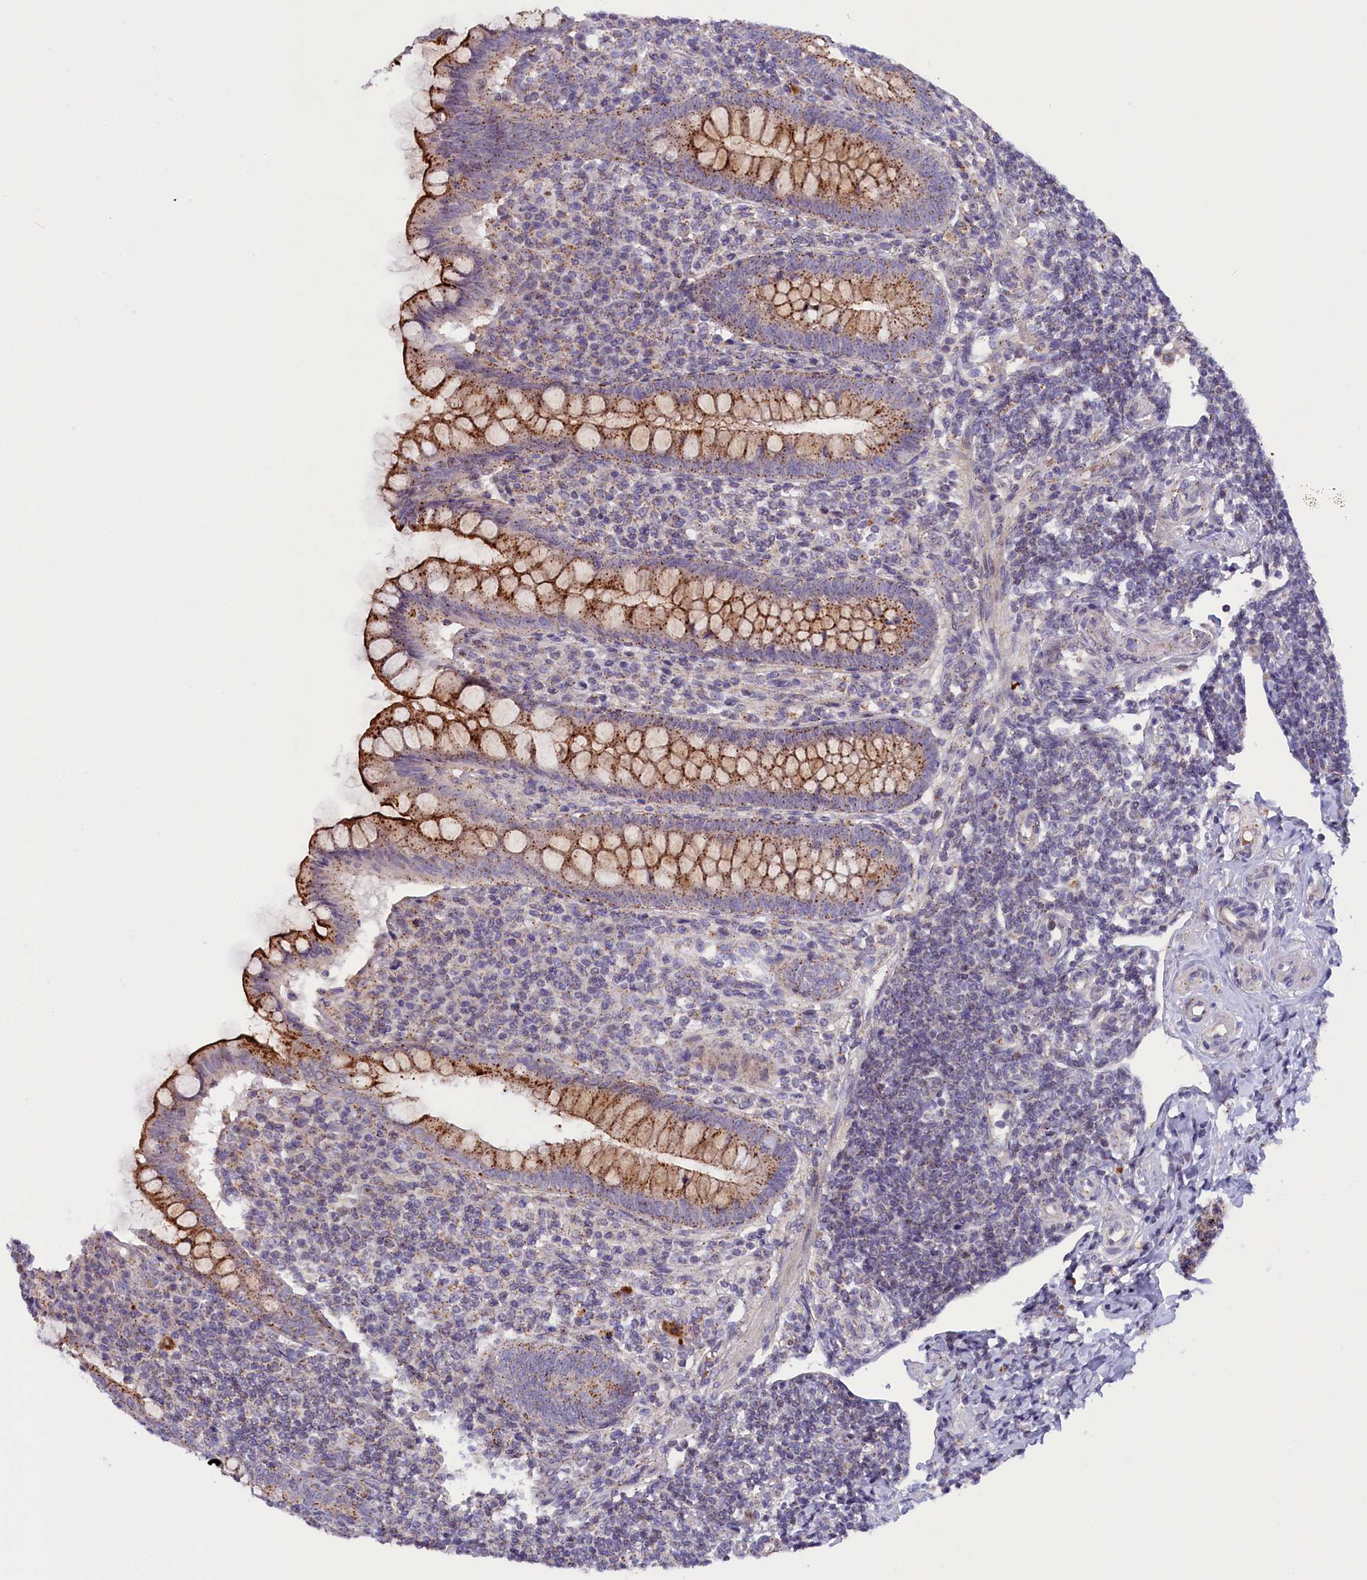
{"staining": {"intensity": "moderate", "quantity": ">75%", "location": "cytoplasmic/membranous"}, "tissue": "appendix", "cell_type": "Glandular cells", "image_type": "normal", "snomed": [{"axis": "morphology", "description": "Normal tissue, NOS"}, {"axis": "topography", "description": "Appendix"}], "caption": "Immunohistochemical staining of normal appendix shows >75% levels of moderate cytoplasmic/membranous protein positivity in approximately >75% of glandular cells.", "gene": "HYKK", "patient": {"sex": "female", "age": 33}}